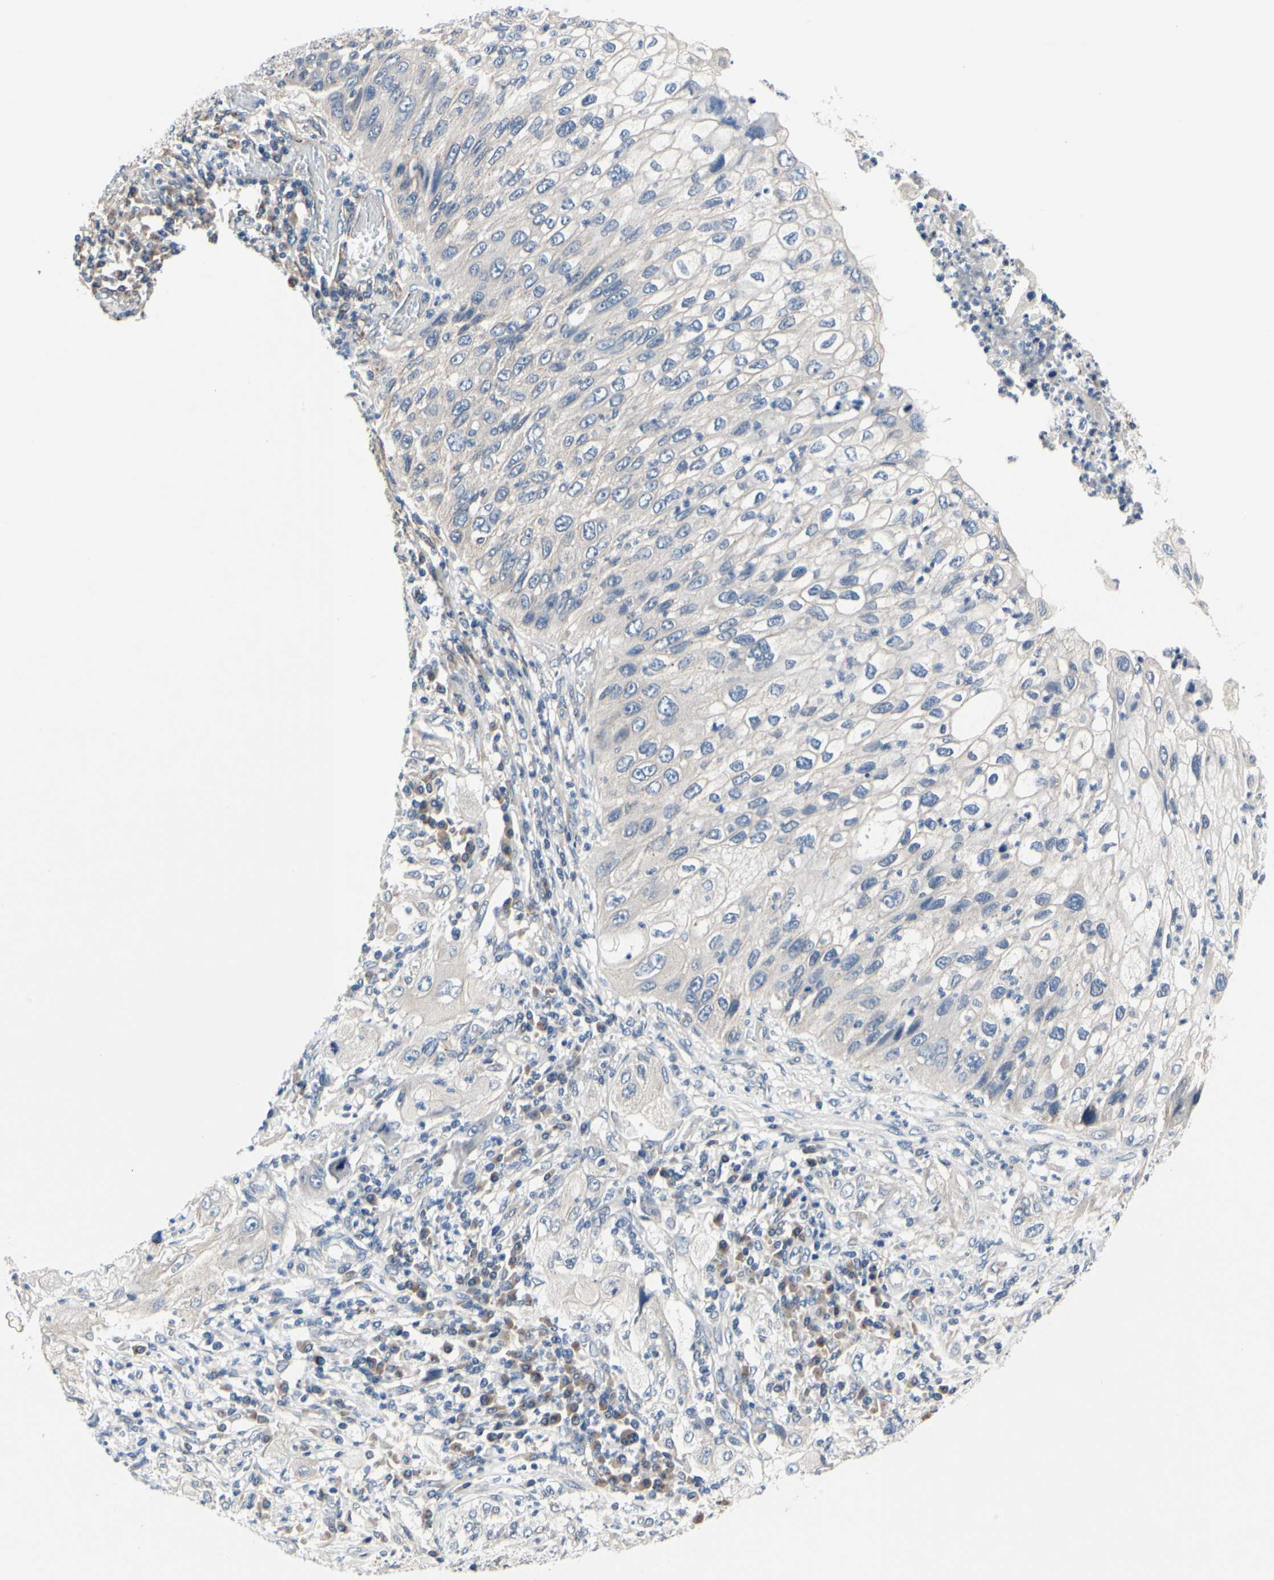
{"staining": {"intensity": "negative", "quantity": "none", "location": "none"}, "tissue": "lung cancer", "cell_type": "Tumor cells", "image_type": "cancer", "snomed": [{"axis": "morphology", "description": "Inflammation, NOS"}, {"axis": "morphology", "description": "Squamous cell carcinoma, NOS"}, {"axis": "topography", "description": "Lymph node"}, {"axis": "topography", "description": "Soft tissue"}, {"axis": "topography", "description": "Lung"}], "caption": "Human lung squamous cell carcinoma stained for a protein using IHC shows no positivity in tumor cells.", "gene": "PRKAR2B", "patient": {"sex": "male", "age": 66}}